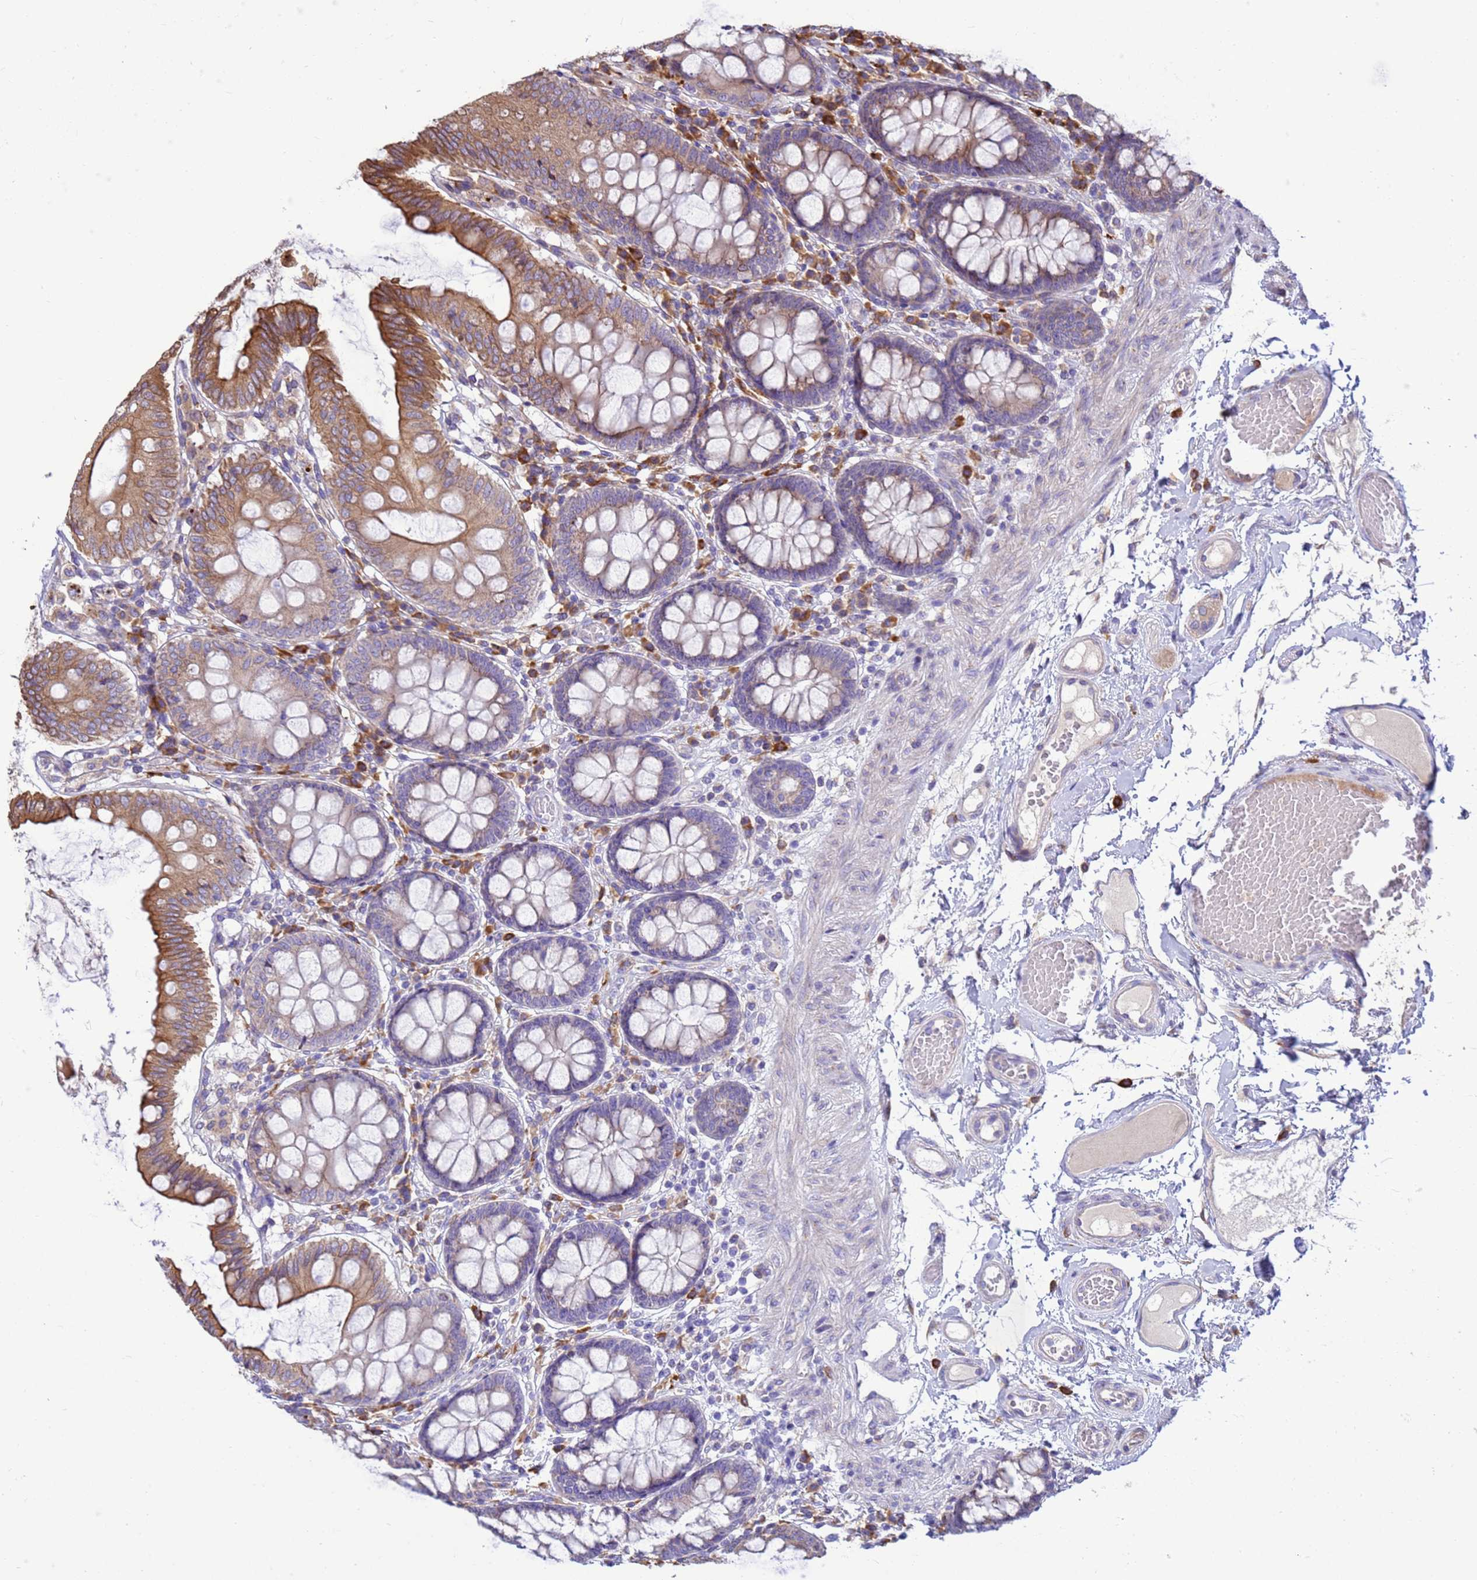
{"staining": {"intensity": "negative", "quantity": "none", "location": "none"}, "tissue": "colon", "cell_type": "Endothelial cells", "image_type": "normal", "snomed": [{"axis": "morphology", "description": "Normal tissue, NOS"}, {"axis": "topography", "description": "Colon"}], "caption": "Immunohistochemistry image of normal human colon stained for a protein (brown), which shows no expression in endothelial cells.", "gene": "THAP5", "patient": {"sex": "male", "age": 84}}